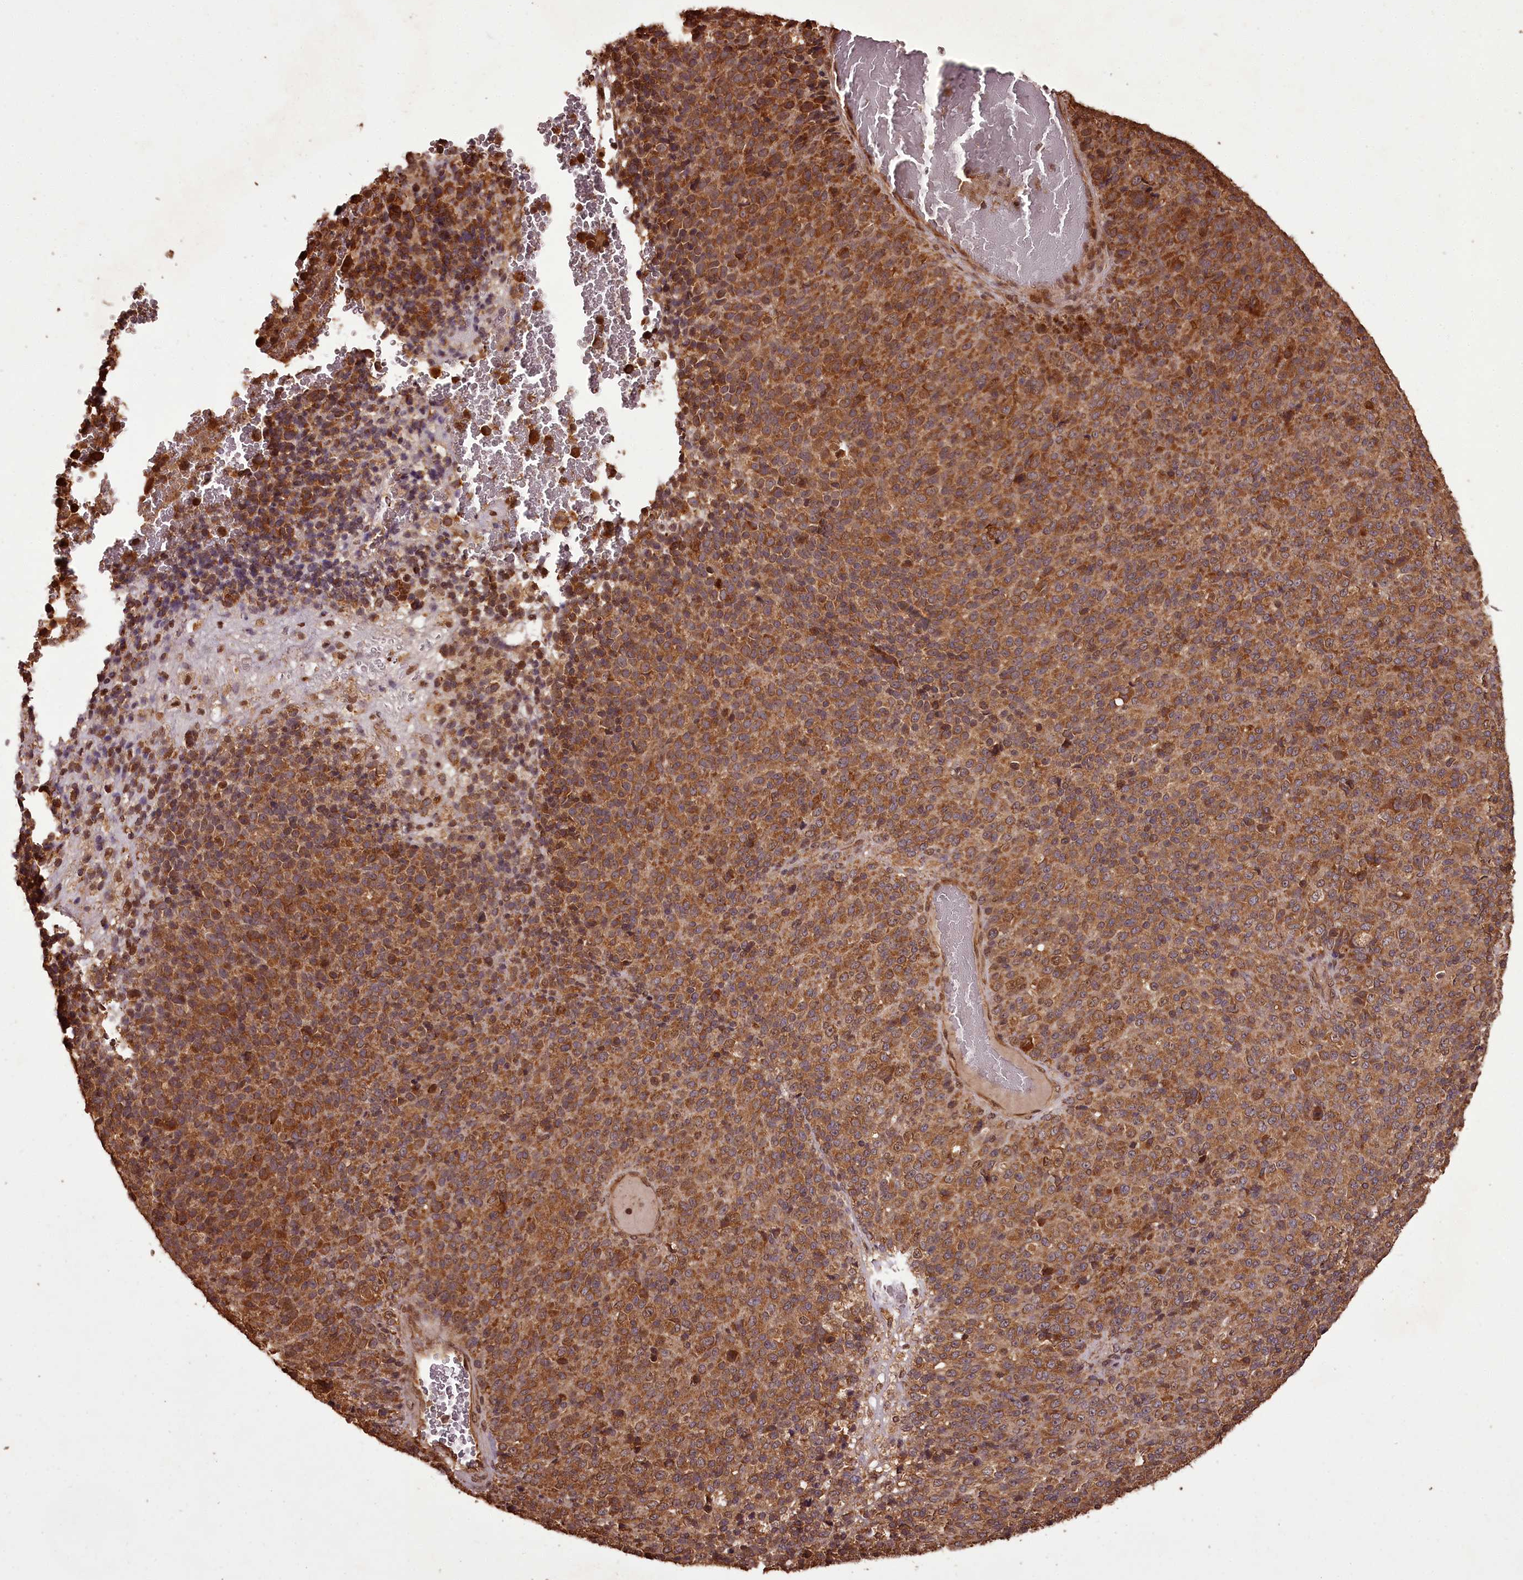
{"staining": {"intensity": "moderate", "quantity": ">75%", "location": "cytoplasmic/membranous"}, "tissue": "melanoma", "cell_type": "Tumor cells", "image_type": "cancer", "snomed": [{"axis": "morphology", "description": "Malignant melanoma, Metastatic site"}, {"axis": "topography", "description": "Brain"}], "caption": "Immunohistochemical staining of human malignant melanoma (metastatic site) reveals moderate cytoplasmic/membranous protein positivity in about >75% of tumor cells.", "gene": "NPRL2", "patient": {"sex": "female", "age": 56}}